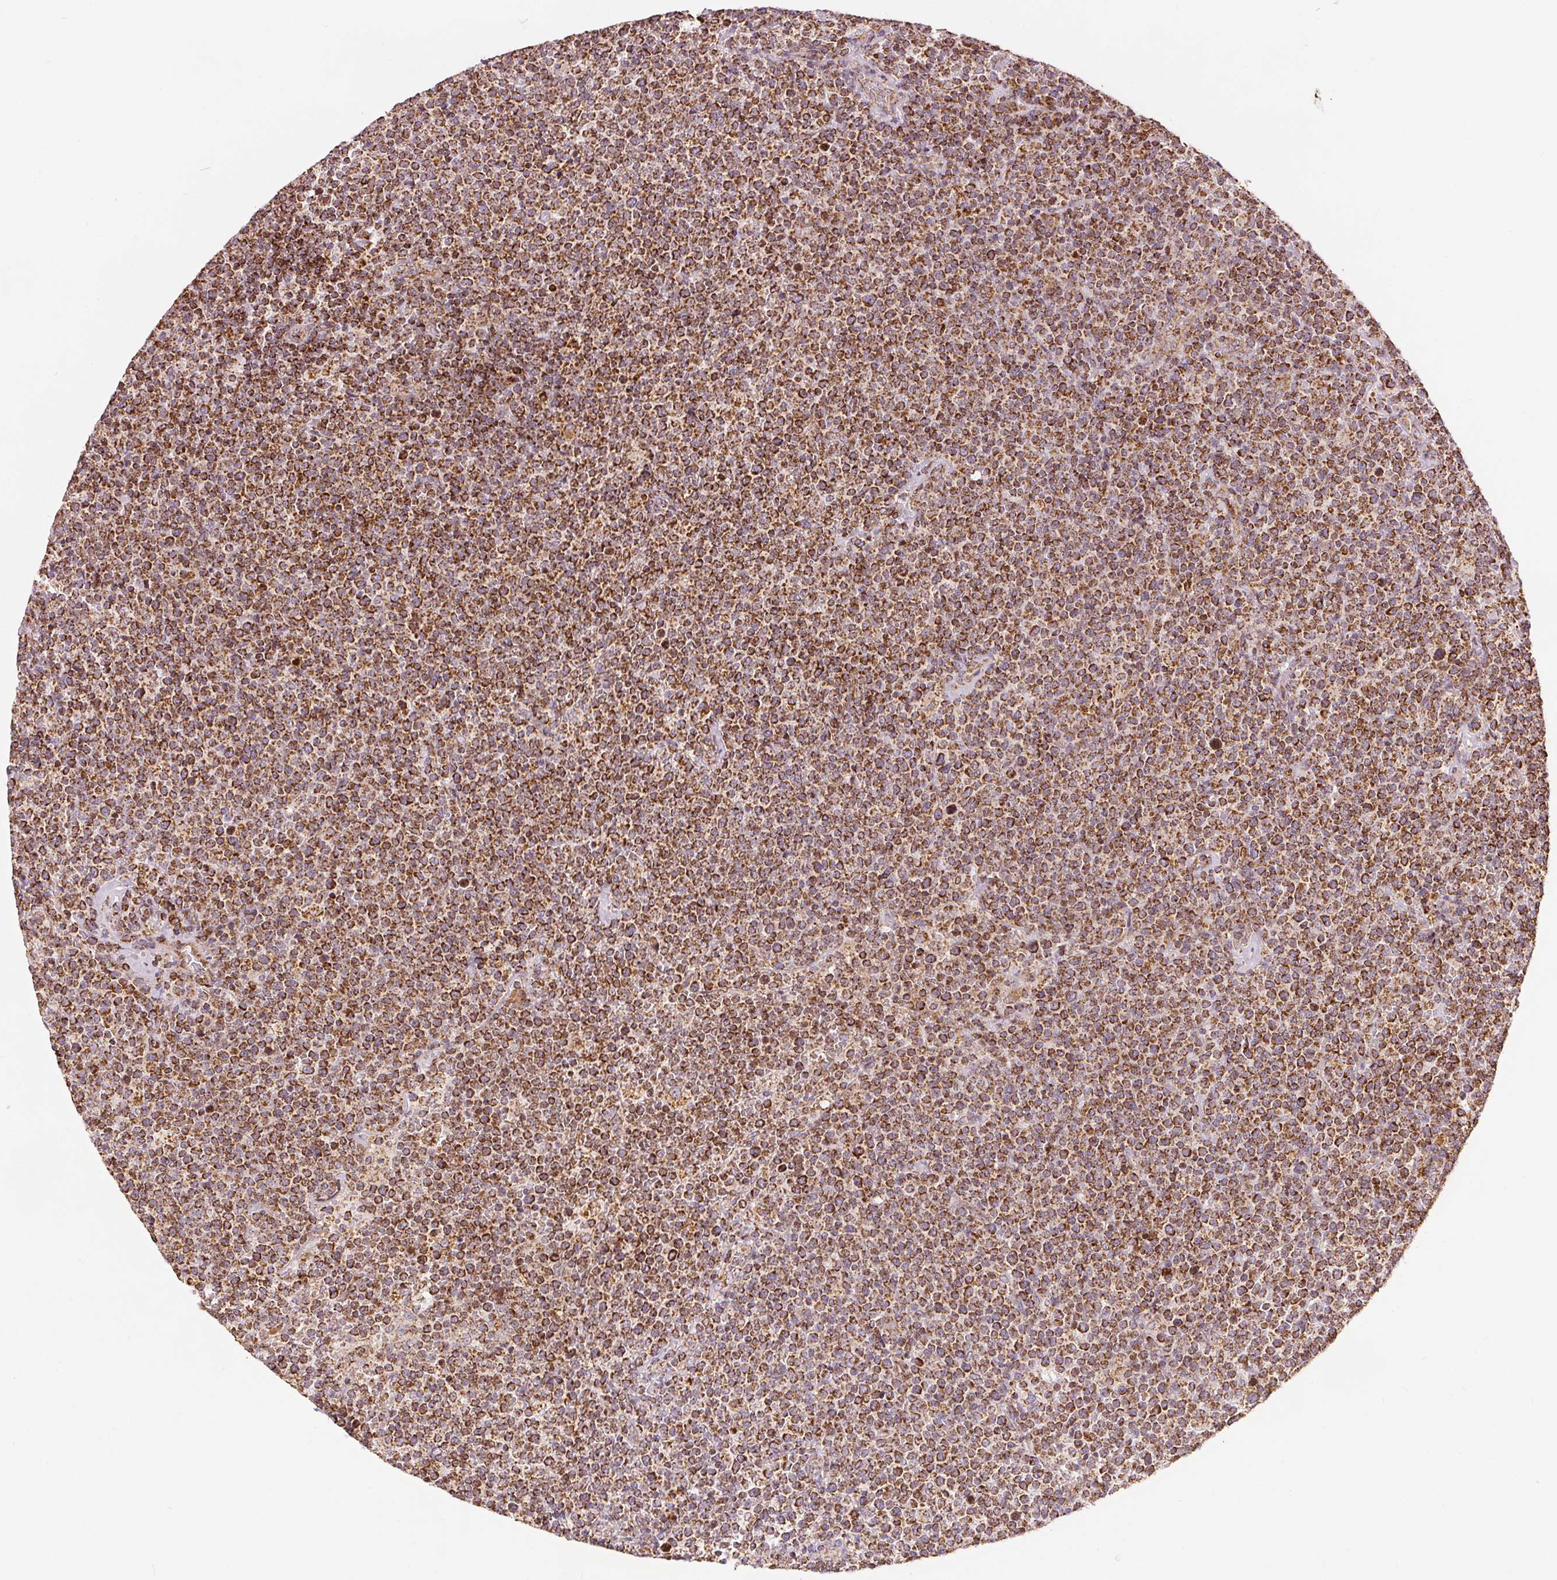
{"staining": {"intensity": "moderate", "quantity": ">75%", "location": "cytoplasmic/membranous"}, "tissue": "lymphoma", "cell_type": "Tumor cells", "image_type": "cancer", "snomed": [{"axis": "morphology", "description": "Malignant lymphoma, non-Hodgkin's type, High grade"}, {"axis": "topography", "description": "Lymph node"}], "caption": "Tumor cells demonstrate medium levels of moderate cytoplasmic/membranous expression in about >75% of cells in high-grade malignant lymphoma, non-Hodgkin's type.", "gene": "SDHB", "patient": {"sex": "male", "age": 61}}